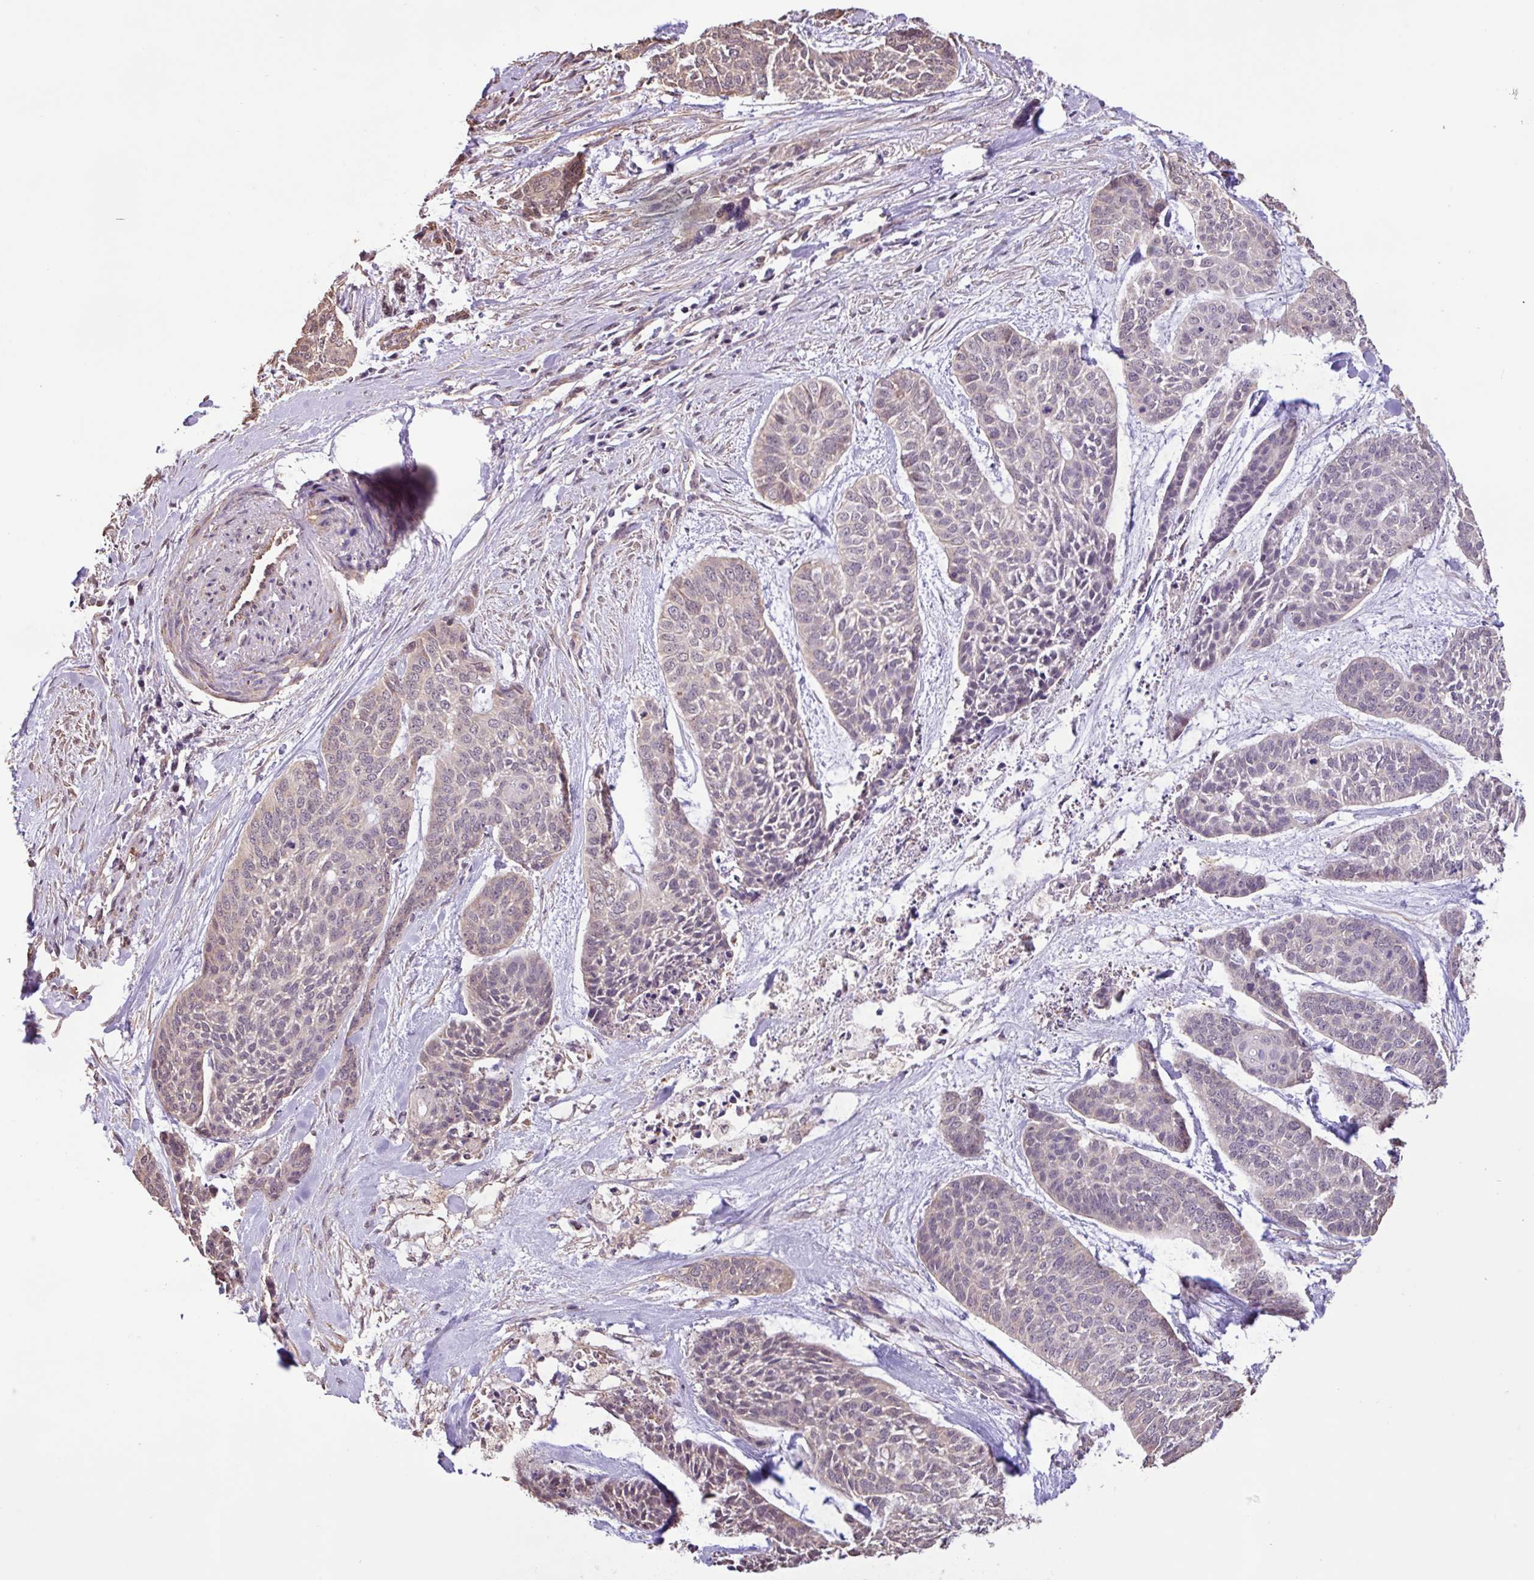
{"staining": {"intensity": "weak", "quantity": "25%-75%", "location": "cytoplasmic/membranous"}, "tissue": "skin cancer", "cell_type": "Tumor cells", "image_type": "cancer", "snomed": [{"axis": "morphology", "description": "Basal cell carcinoma"}, {"axis": "topography", "description": "Skin"}], "caption": "Basal cell carcinoma (skin) tissue reveals weak cytoplasmic/membranous staining in about 25%-75% of tumor cells", "gene": "CHST11", "patient": {"sex": "female", "age": 64}}